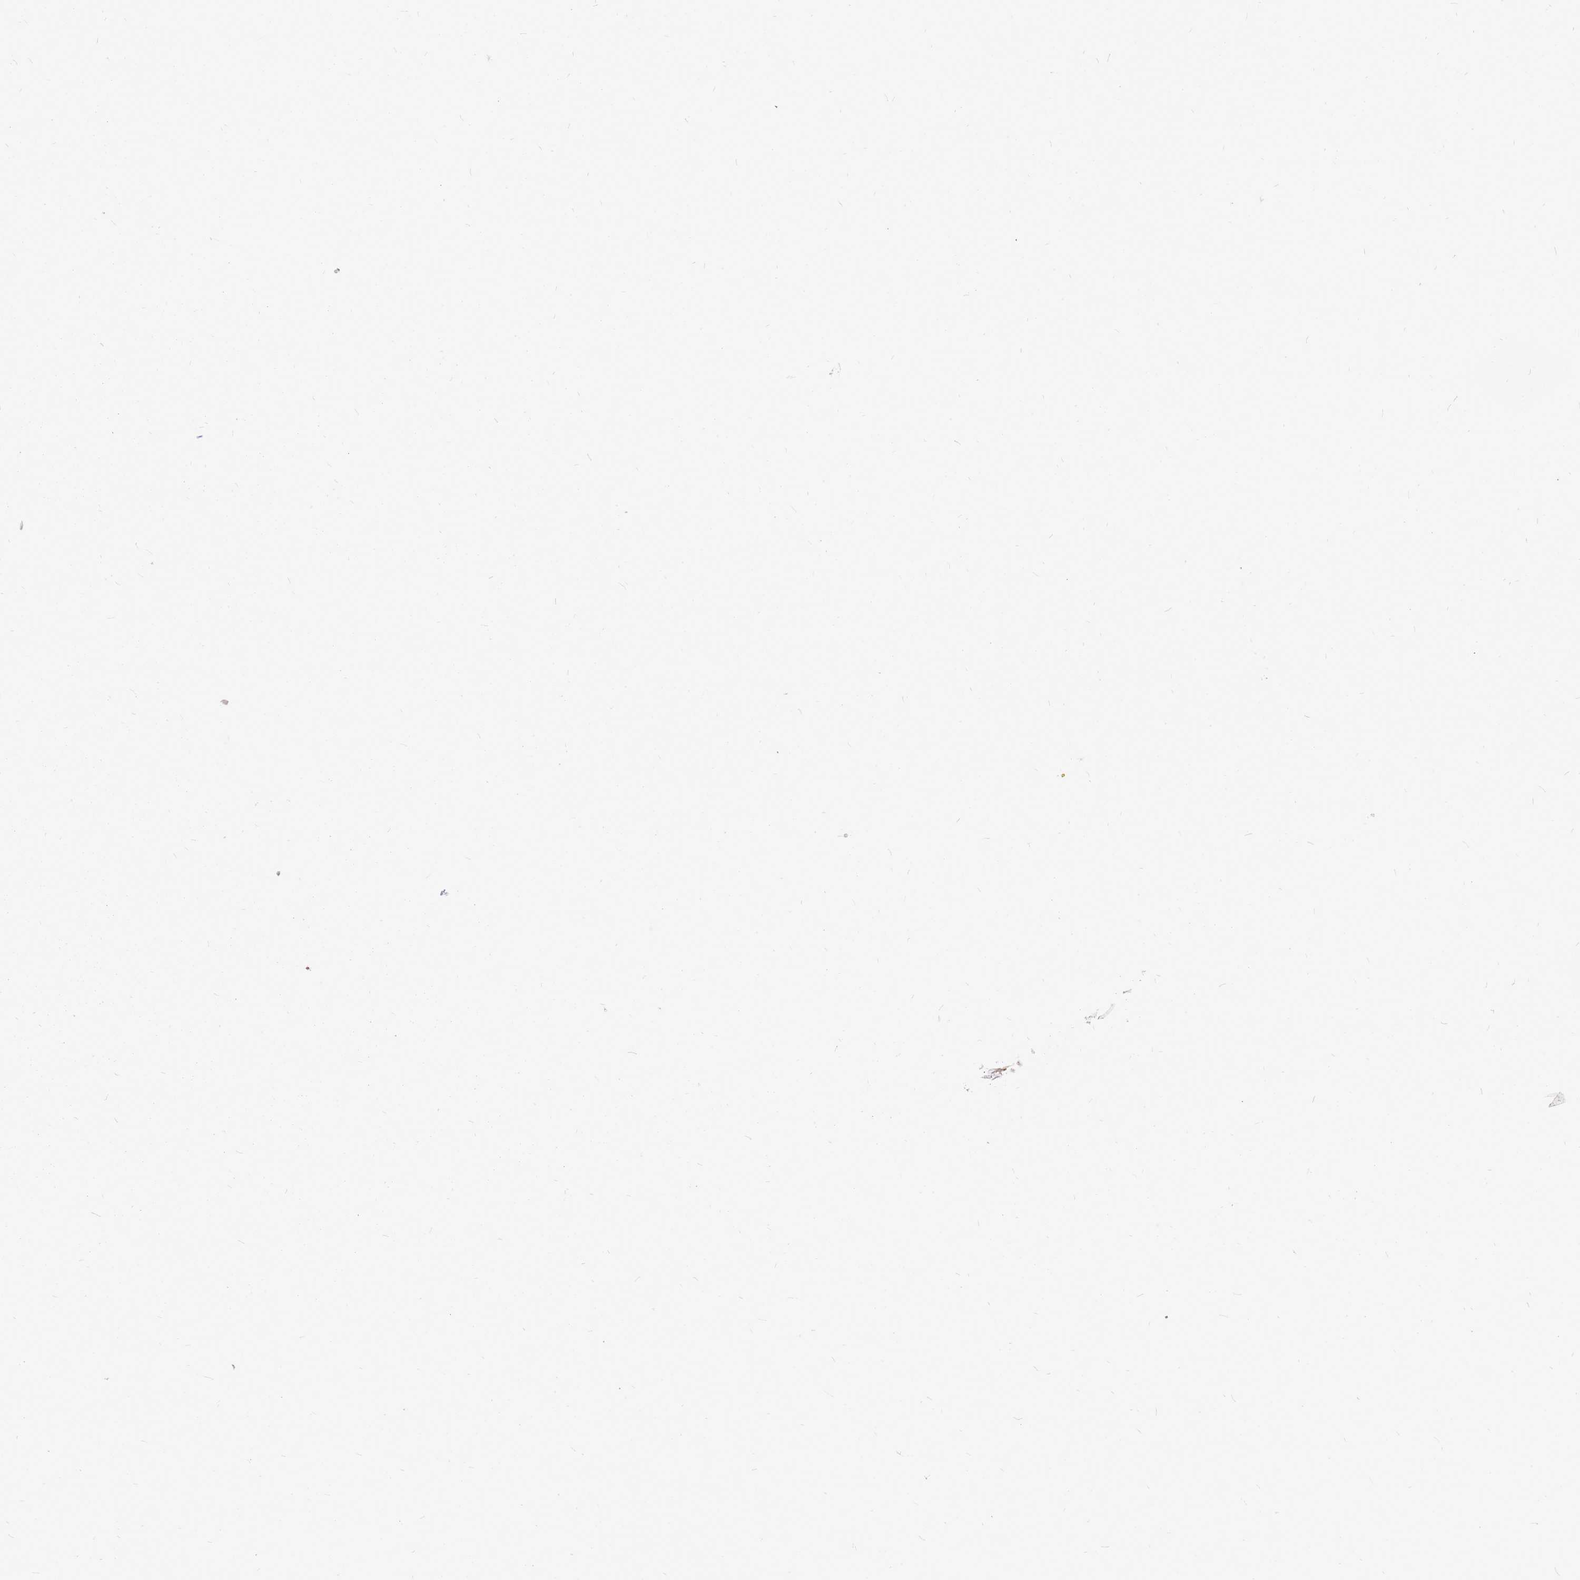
{"staining": {"intensity": "negative", "quantity": "none", "location": "none"}, "tissue": "breast cancer", "cell_type": "Tumor cells", "image_type": "cancer", "snomed": [{"axis": "morphology", "description": "Lobular carcinoma"}, {"axis": "topography", "description": "Breast"}], "caption": "Immunohistochemistry of human breast cancer (lobular carcinoma) shows no expression in tumor cells.", "gene": "NUDT14", "patient": {"sex": "female", "age": 58}}